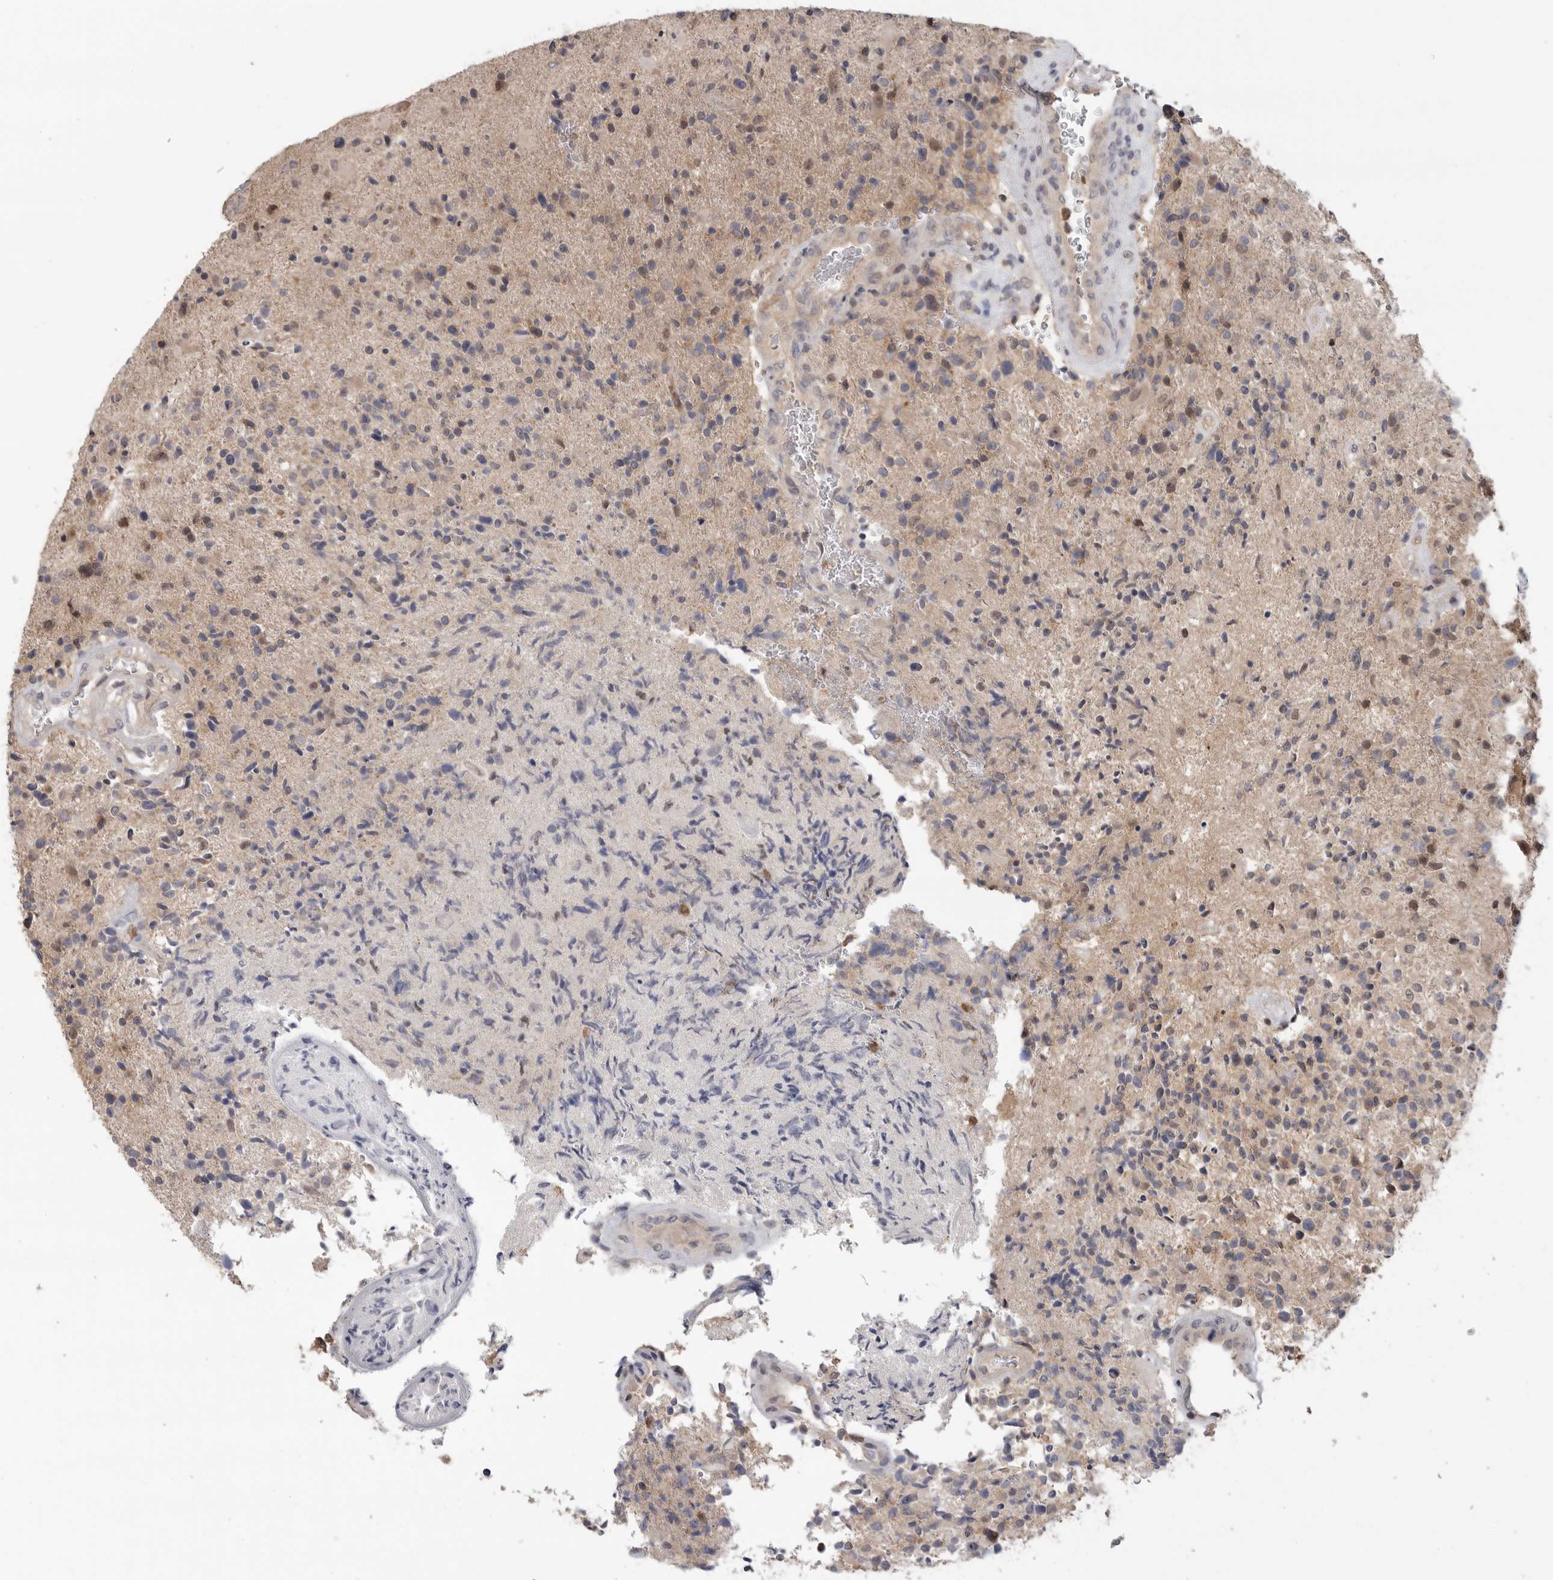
{"staining": {"intensity": "weak", "quantity": "25%-75%", "location": "cytoplasmic/membranous"}, "tissue": "glioma", "cell_type": "Tumor cells", "image_type": "cancer", "snomed": [{"axis": "morphology", "description": "Glioma, malignant, High grade"}, {"axis": "topography", "description": "Brain"}], "caption": "This image shows IHC staining of human malignant glioma (high-grade), with low weak cytoplasmic/membranous expression in approximately 25%-75% of tumor cells.", "gene": "KLK5", "patient": {"sex": "male", "age": 72}}